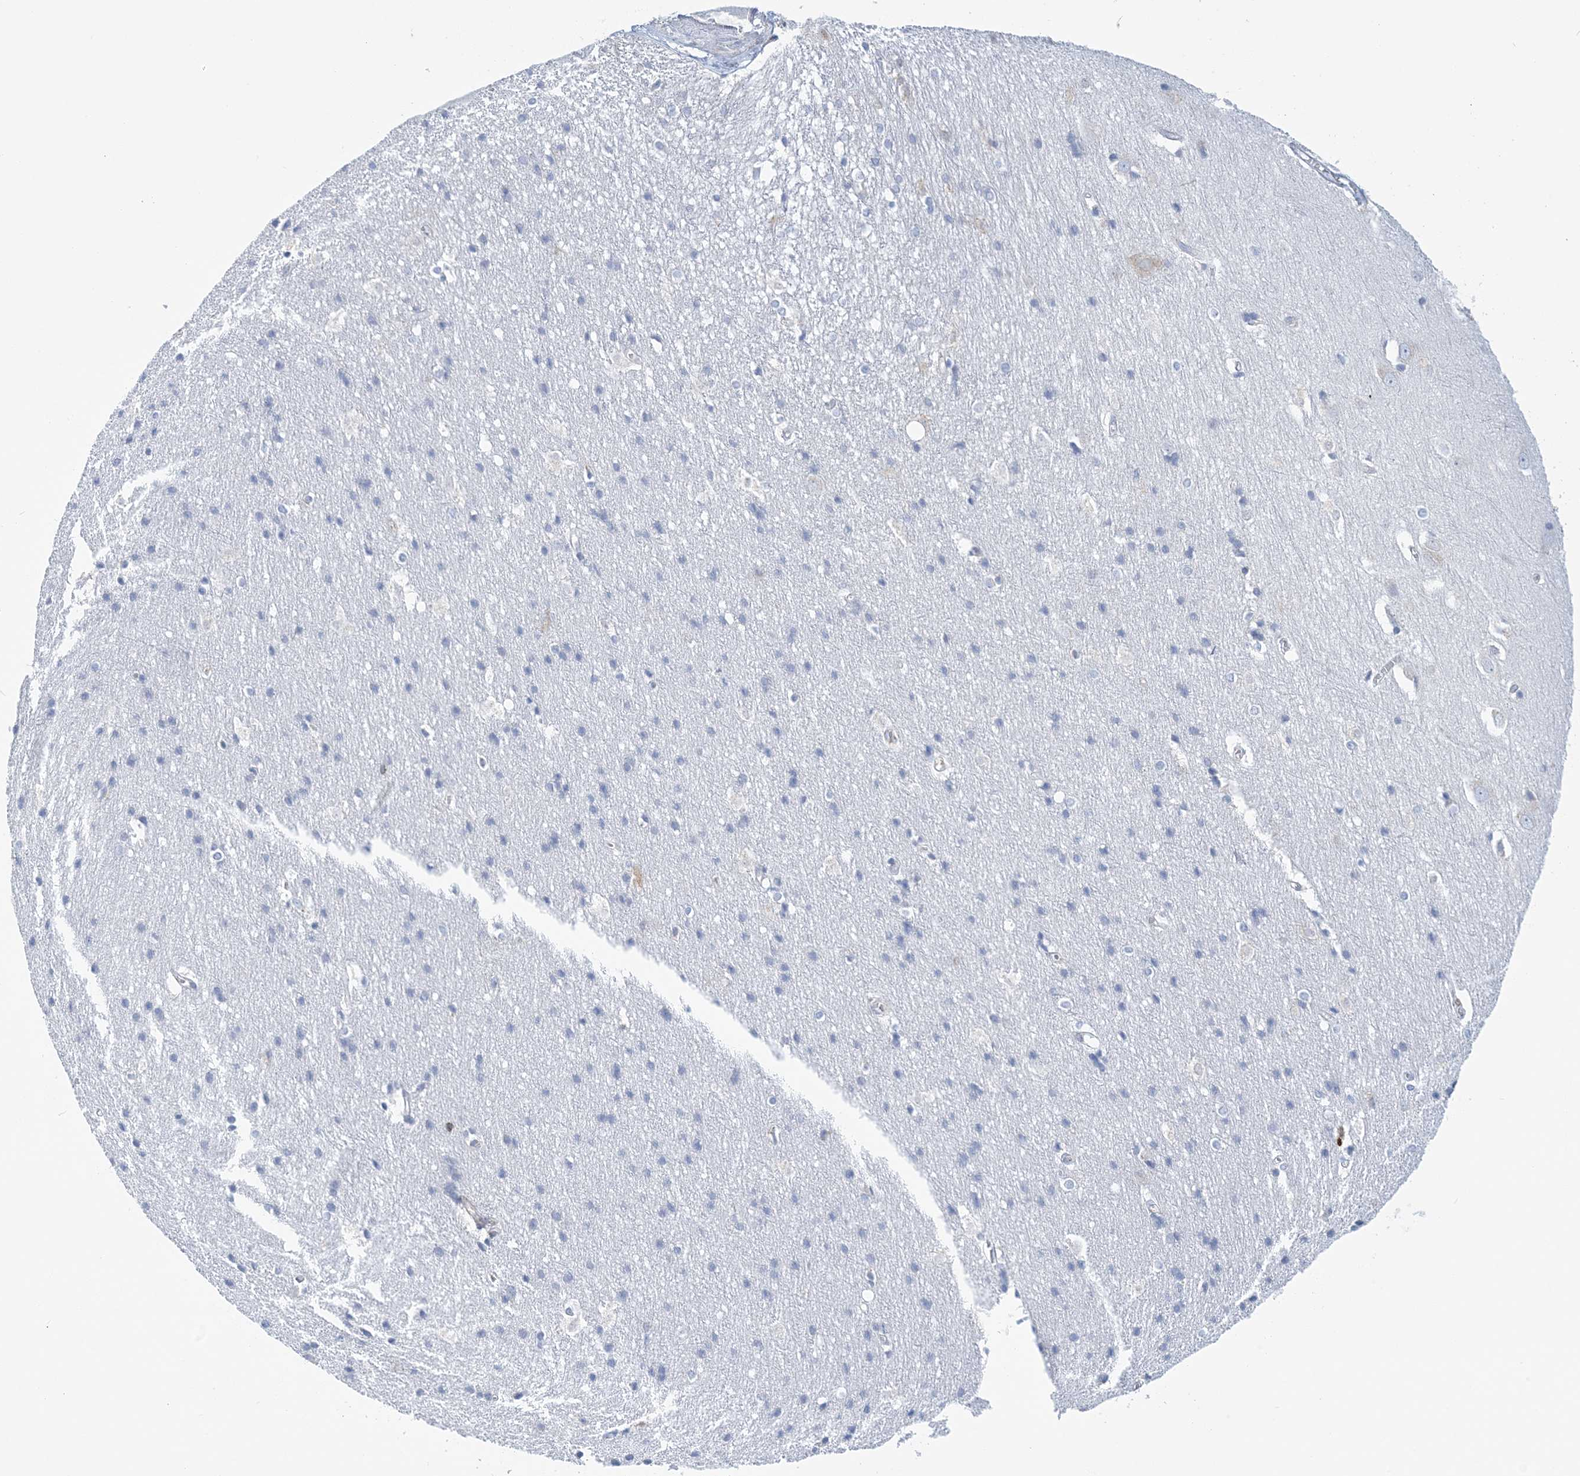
{"staining": {"intensity": "negative", "quantity": "none", "location": "none"}, "tissue": "cerebral cortex", "cell_type": "Endothelial cells", "image_type": "normal", "snomed": [{"axis": "morphology", "description": "Normal tissue, NOS"}, {"axis": "topography", "description": "Cerebral cortex"}], "caption": "Endothelial cells are negative for protein expression in unremarkable human cerebral cortex. (DAB immunohistochemistry (IHC) visualized using brightfield microscopy, high magnification).", "gene": "PLEKHG4B", "patient": {"sex": "male", "age": 54}}